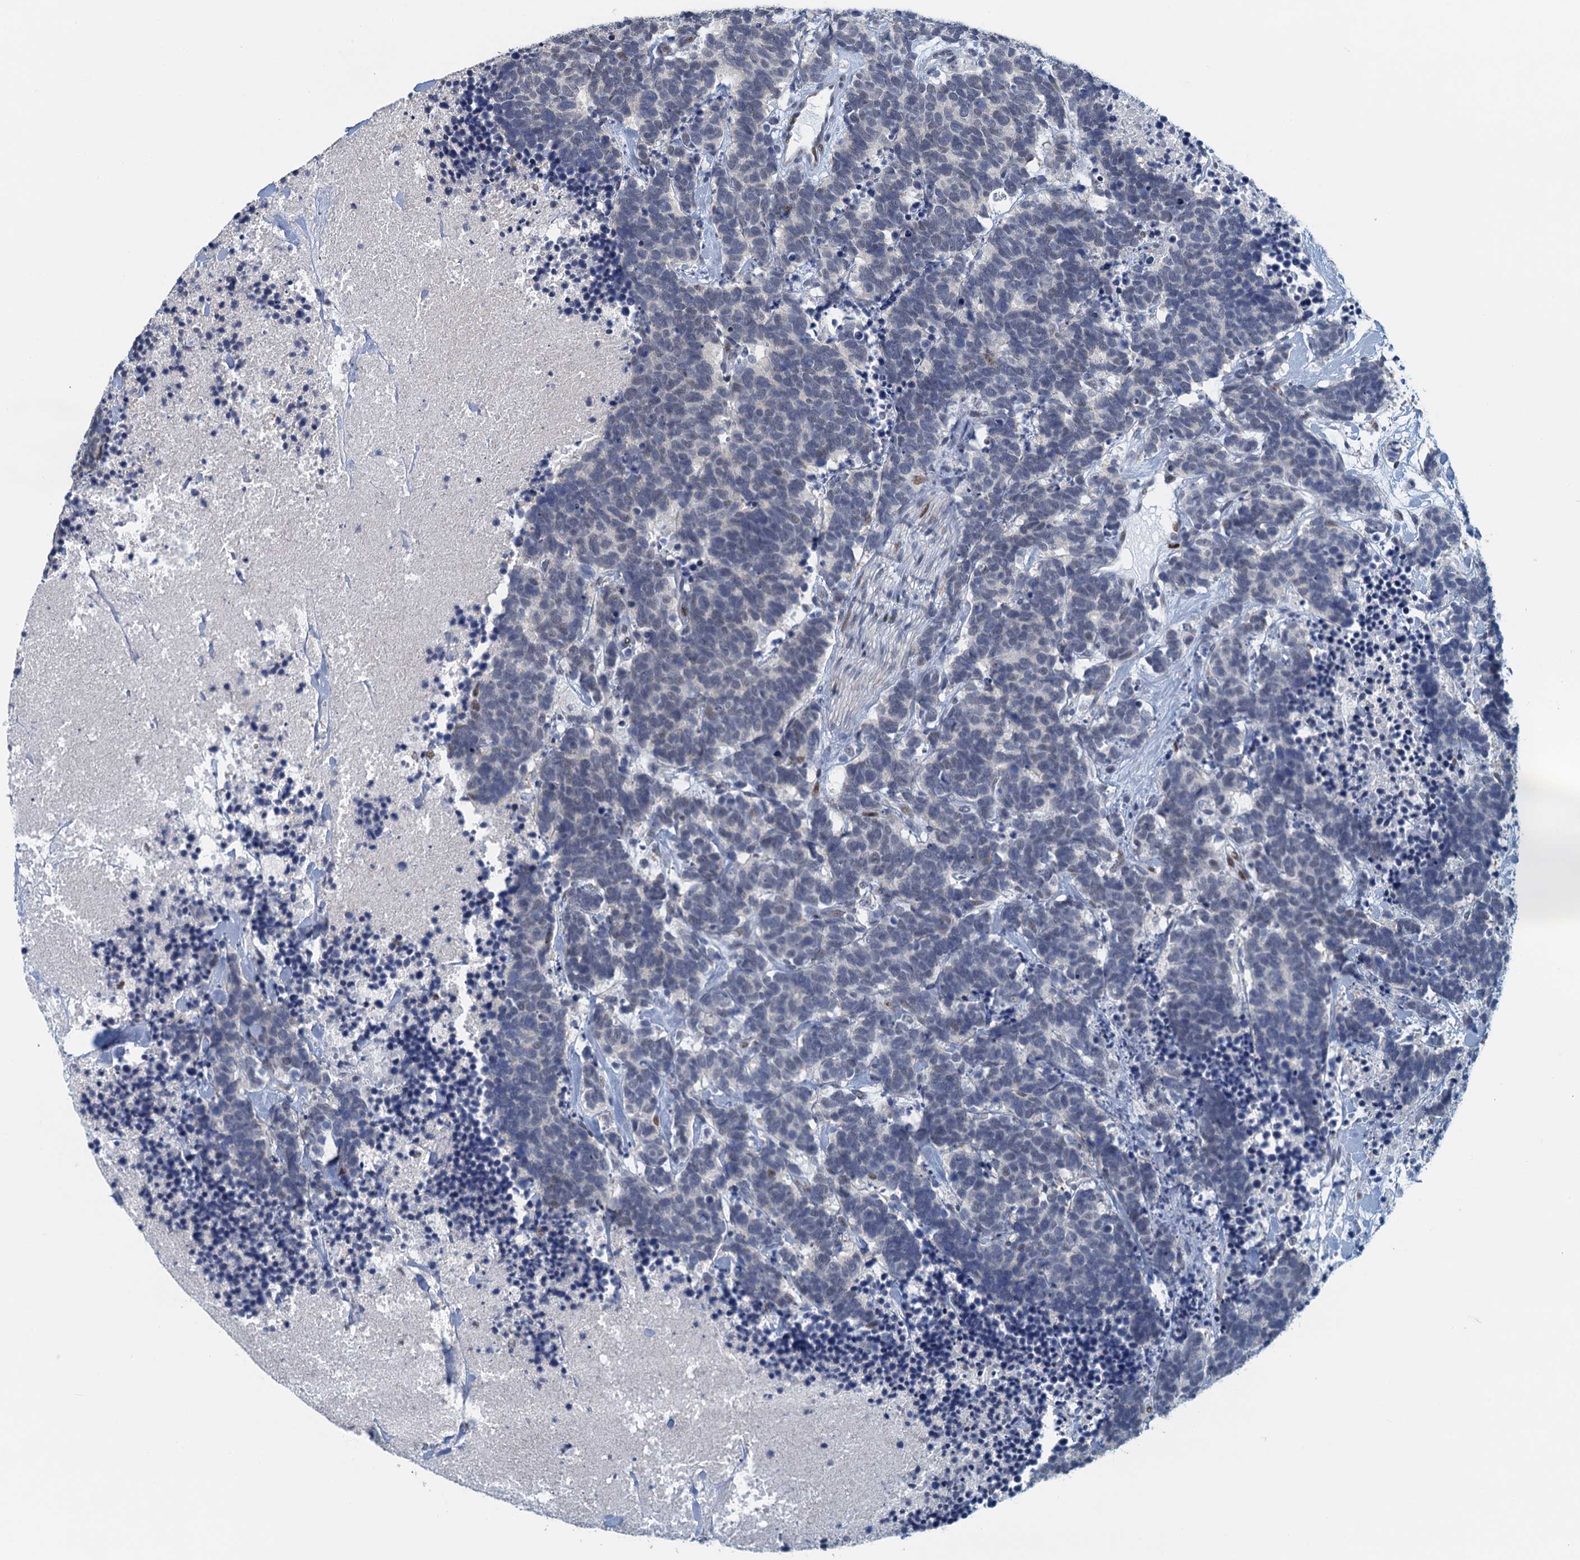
{"staining": {"intensity": "negative", "quantity": "none", "location": "none"}, "tissue": "carcinoid", "cell_type": "Tumor cells", "image_type": "cancer", "snomed": [{"axis": "morphology", "description": "Carcinoma, NOS"}, {"axis": "morphology", "description": "Carcinoid, malignant, NOS"}, {"axis": "topography", "description": "Prostate"}], "caption": "Tumor cells show no significant expression in carcinoid. (DAB (3,3'-diaminobenzidine) immunohistochemistry (IHC) with hematoxylin counter stain).", "gene": "TTLL9", "patient": {"sex": "male", "age": 57}}